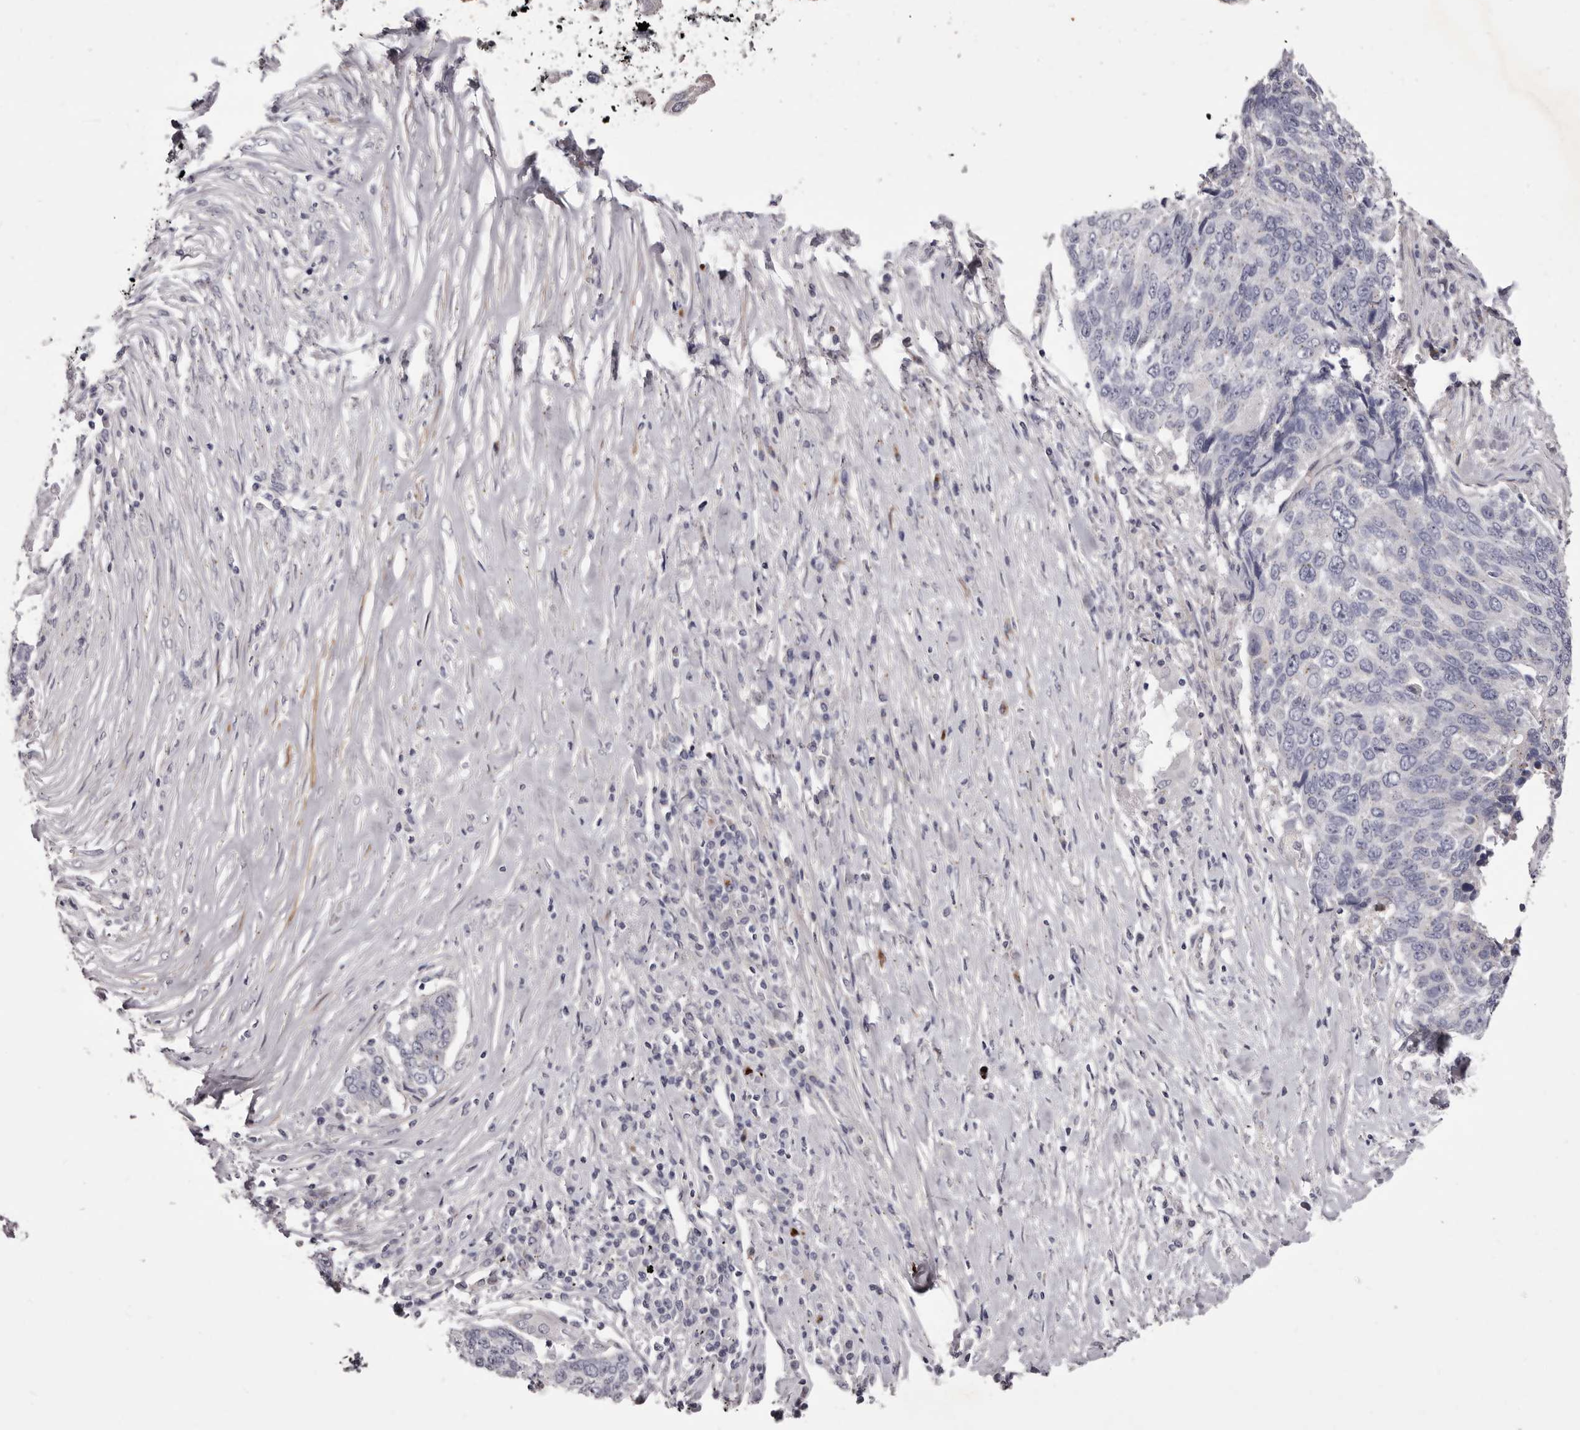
{"staining": {"intensity": "negative", "quantity": "none", "location": "none"}, "tissue": "lung cancer", "cell_type": "Tumor cells", "image_type": "cancer", "snomed": [{"axis": "morphology", "description": "Squamous cell carcinoma, NOS"}, {"axis": "topography", "description": "Lung"}], "caption": "Immunohistochemistry micrograph of neoplastic tissue: human squamous cell carcinoma (lung) stained with DAB demonstrates no significant protein positivity in tumor cells.", "gene": "PEG10", "patient": {"sex": "male", "age": 66}}